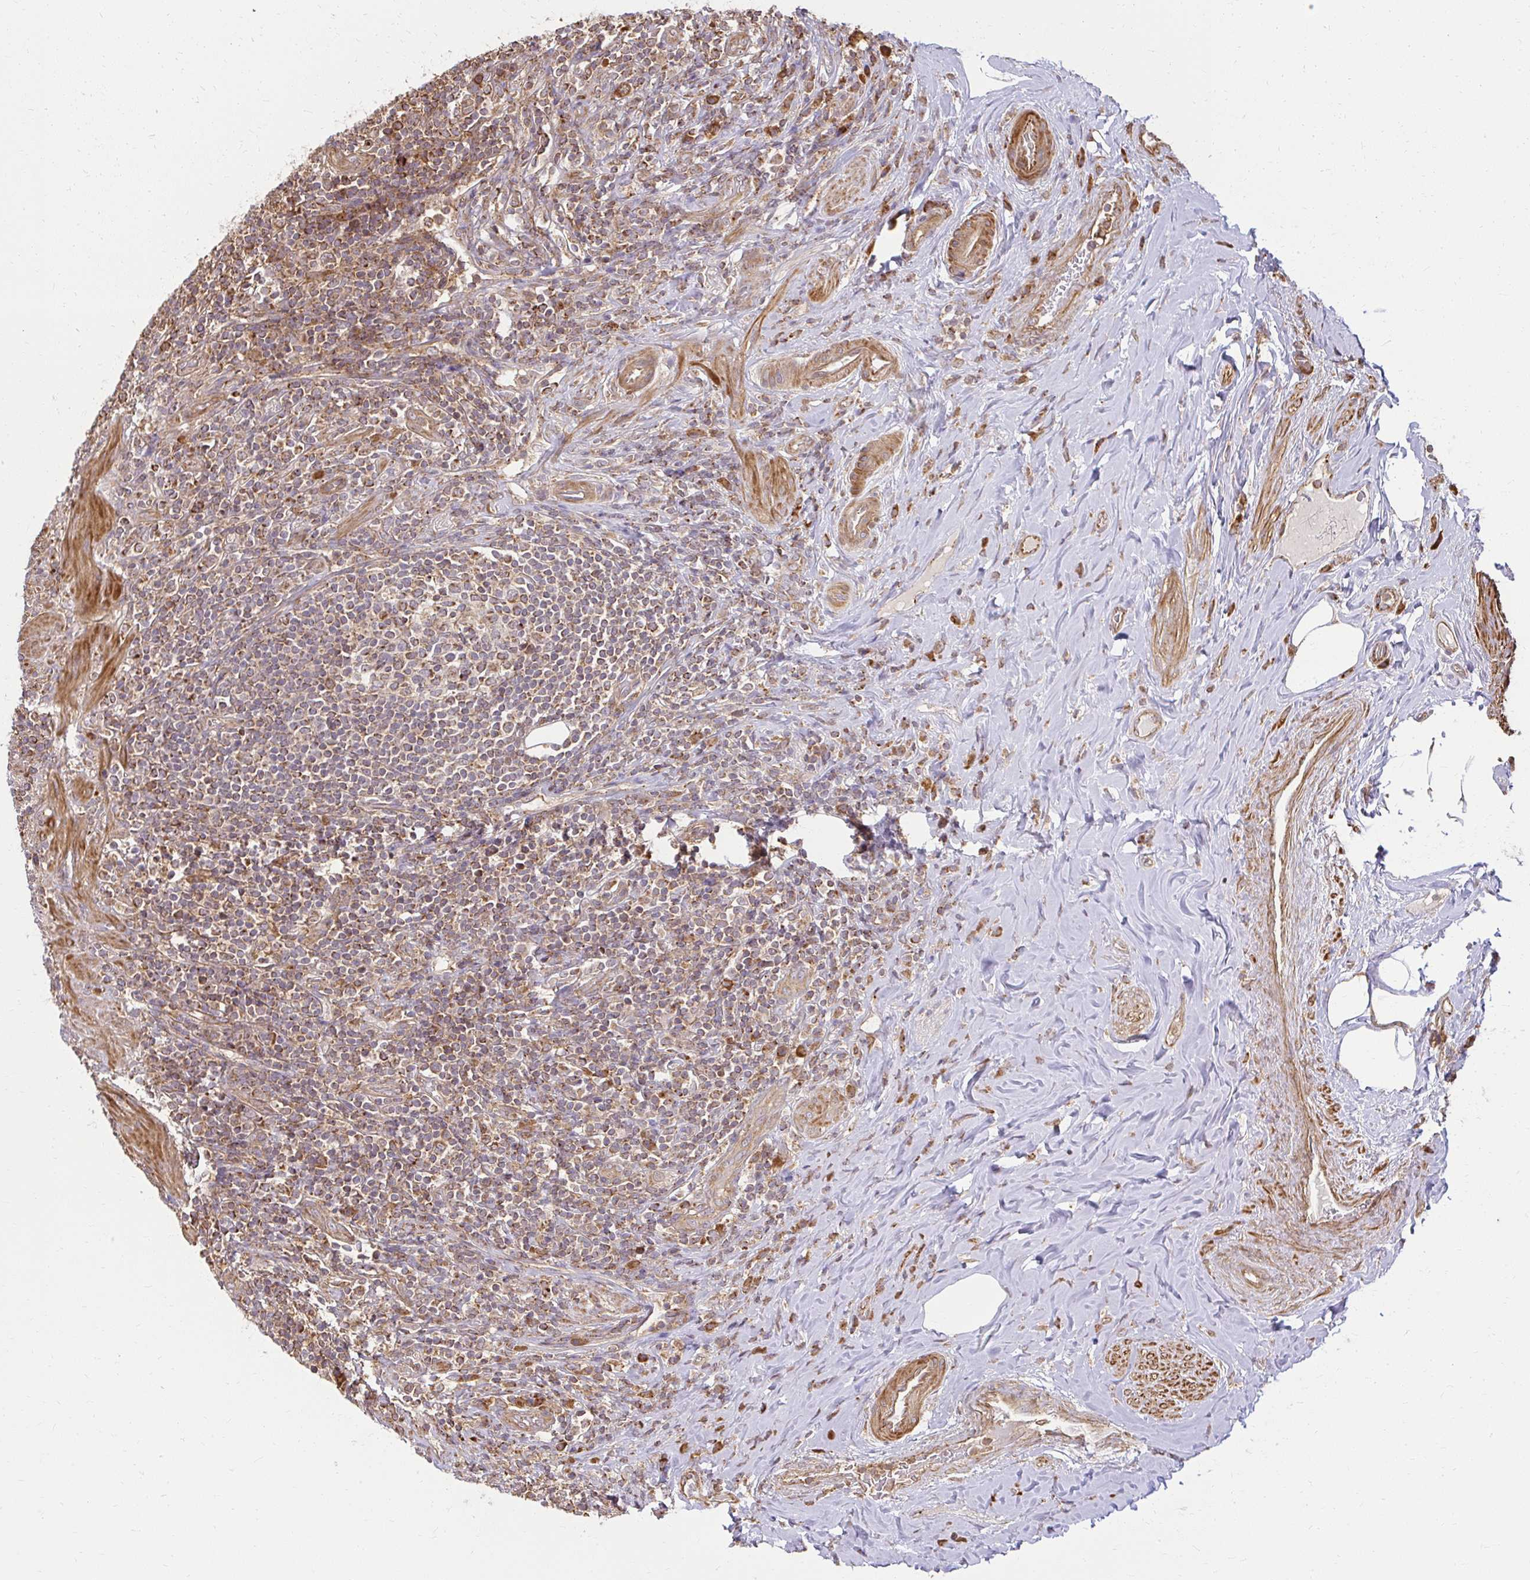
{"staining": {"intensity": "strong", "quantity": ">75%", "location": "cytoplasmic/membranous"}, "tissue": "appendix", "cell_type": "Glandular cells", "image_type": "normal", "snomed": [{"axis": "morphology", "description": "Normal tissue, NOS"}, {"axis": "topography", "description": "Appendix"}], "caption": "Approximately >75% of glandular cells in unremarkable human appendix display strong cytoplasmic/membranous protein staining as visualized by brown immunohistochemical staining.", "gene": "GNS", "patient": {"sex": "female", "age": 43}}